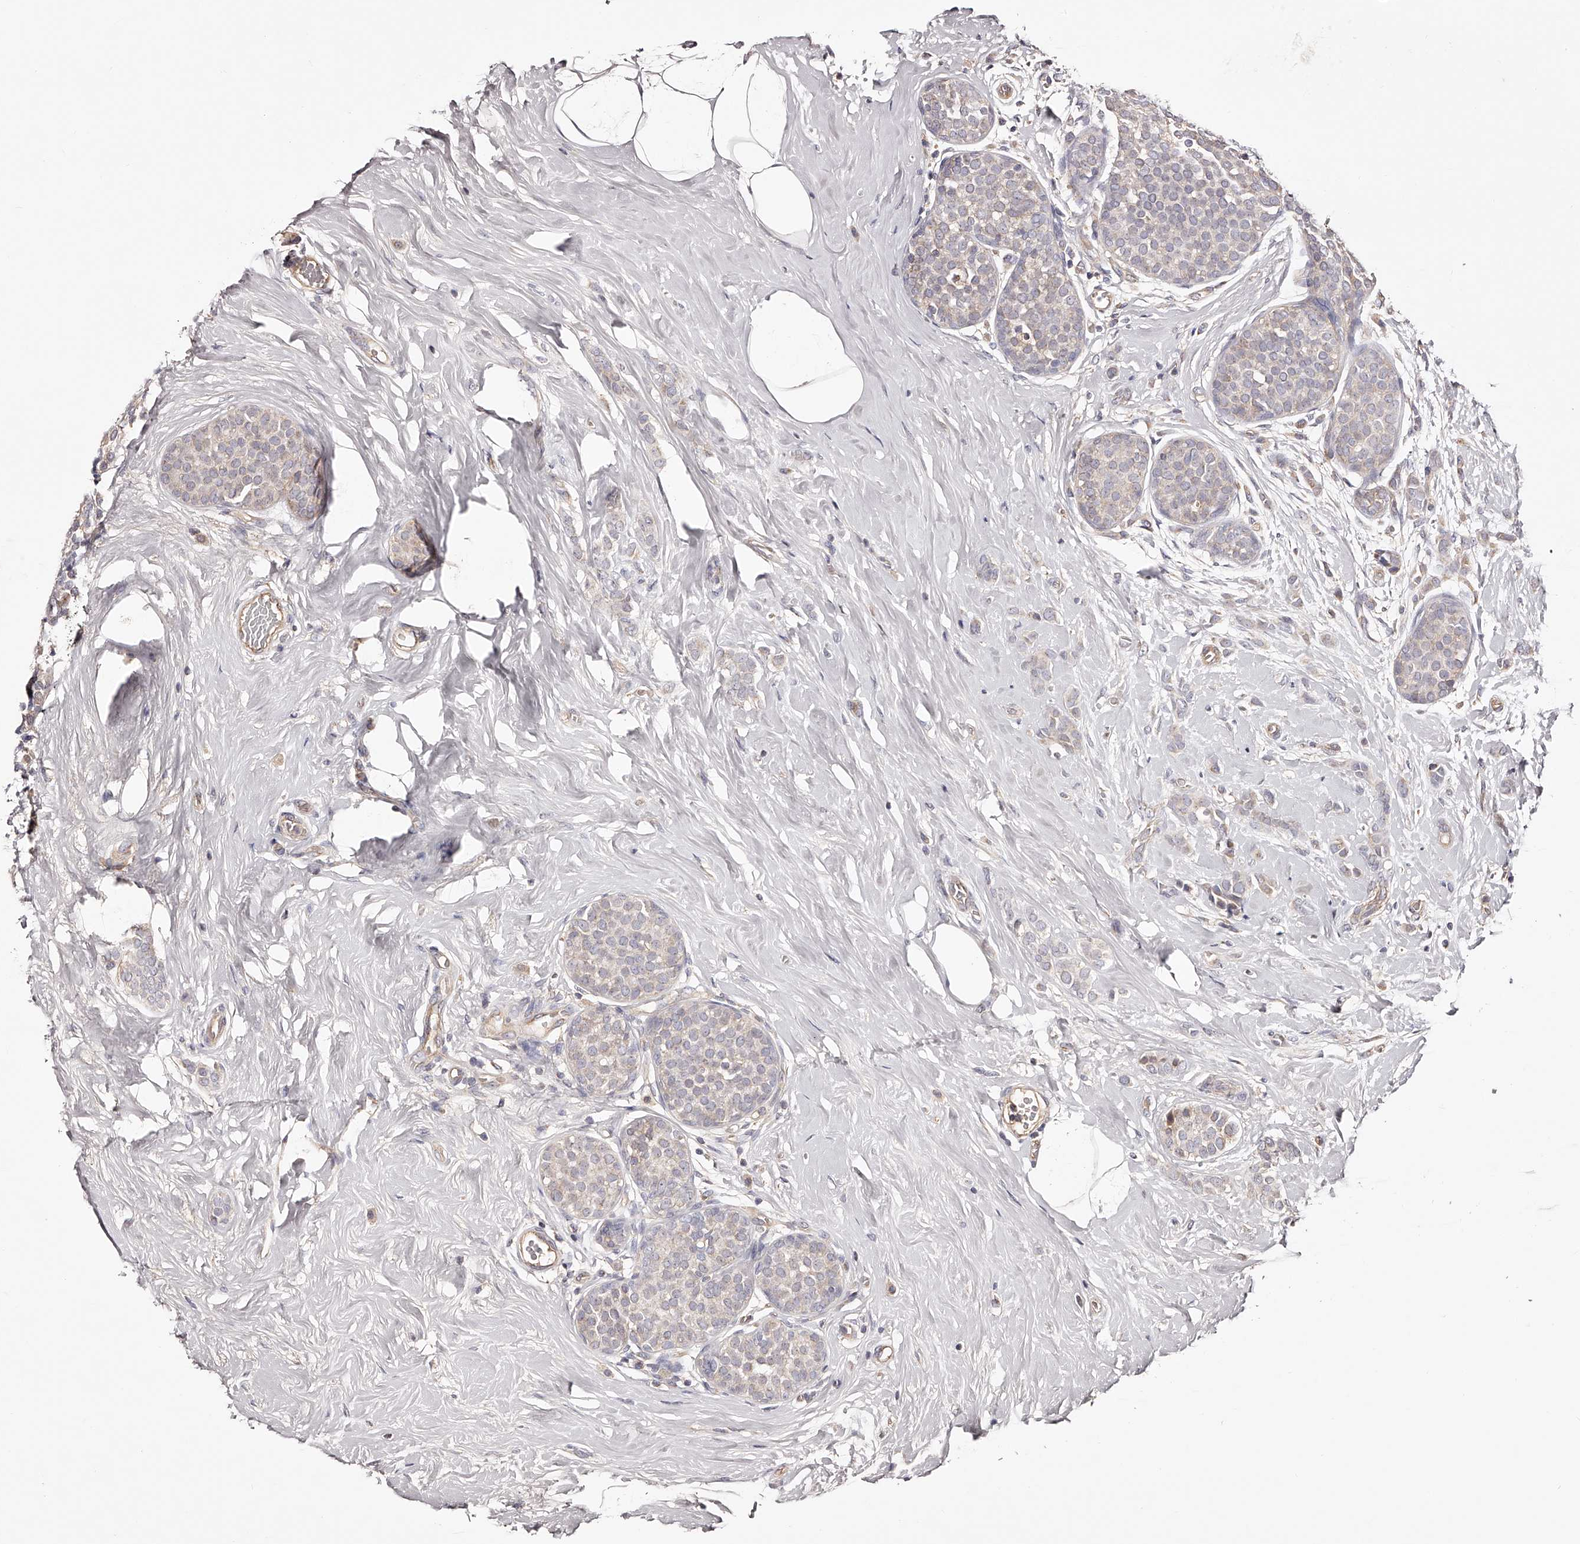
{"staining": {"intensity": "negative", "quantity": "none", "location": "none"}, "tissue": "breast cancer", "cell_type": "Tumor cells", "image_type": "cancer", "snomed": [{"axis": "morphology", "description": "Lobular carcinoma, in situ"}, {"axis": "morphology", "description": "Lobular carcinoma"}, {"axis": "topography", "description": "Breast"}], "caption": "There is no significant expression in tumor cells of breast cancer.", "gene": "USP21", "patient": {"sex": "female", "age": 41}}